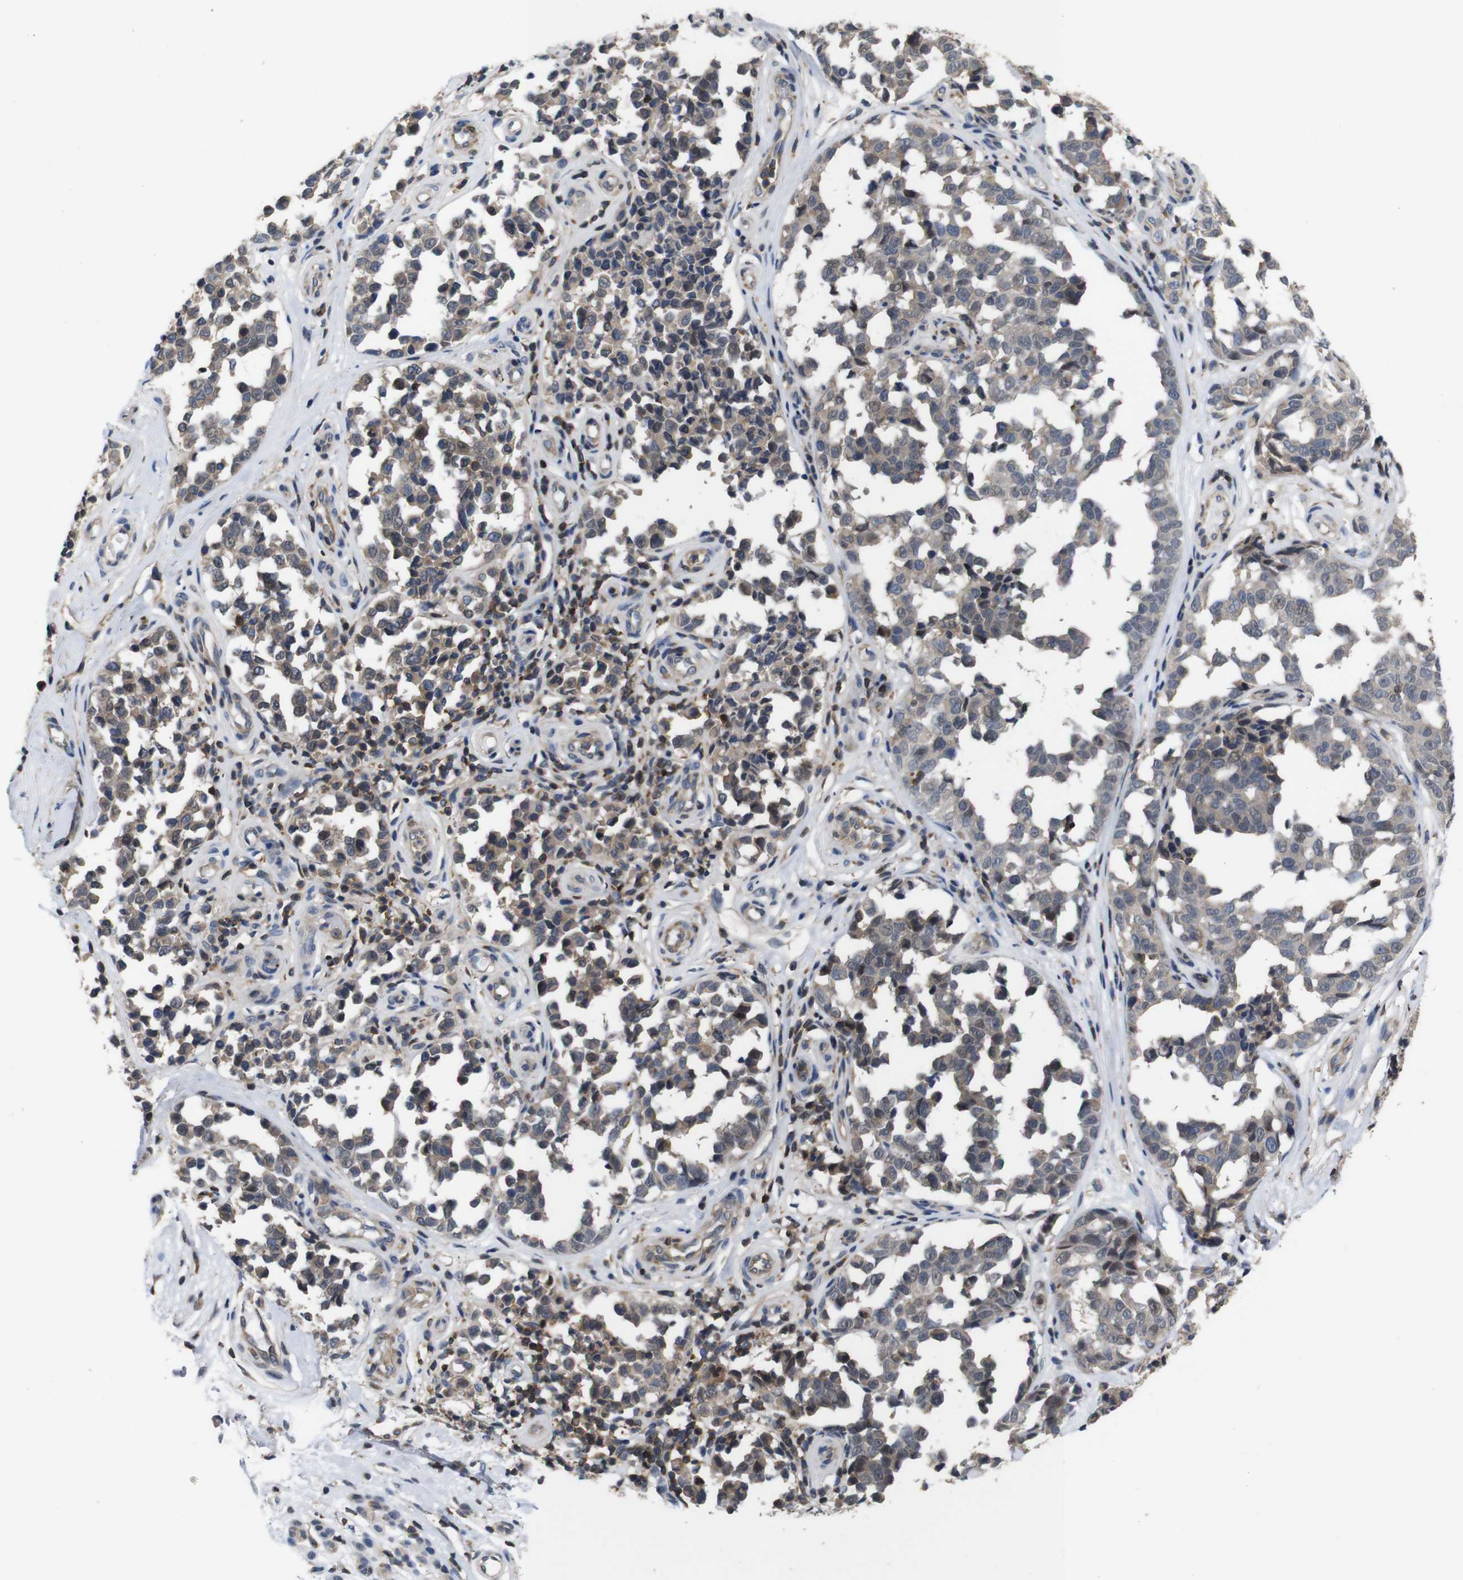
{"staining": {"intensity": "weak", "quantity": "<25%", "location": "cytoplasmic/membranous"}, "tissue": "melanoma", "cell_type": "Tumor cells", "image_type": "cancer", "snomed": [{"axis": "morphology", "description": "Malignant melanoma, NOS"}, {"axis": "topography", "description": "Skin"}], "caption": "IHC histopathology image of human melanoma stained for a protein (brown), which shows no positivity in tumor cells.", "gene": "BRWD3", "patient": {"sex": "female", "age": 64}}